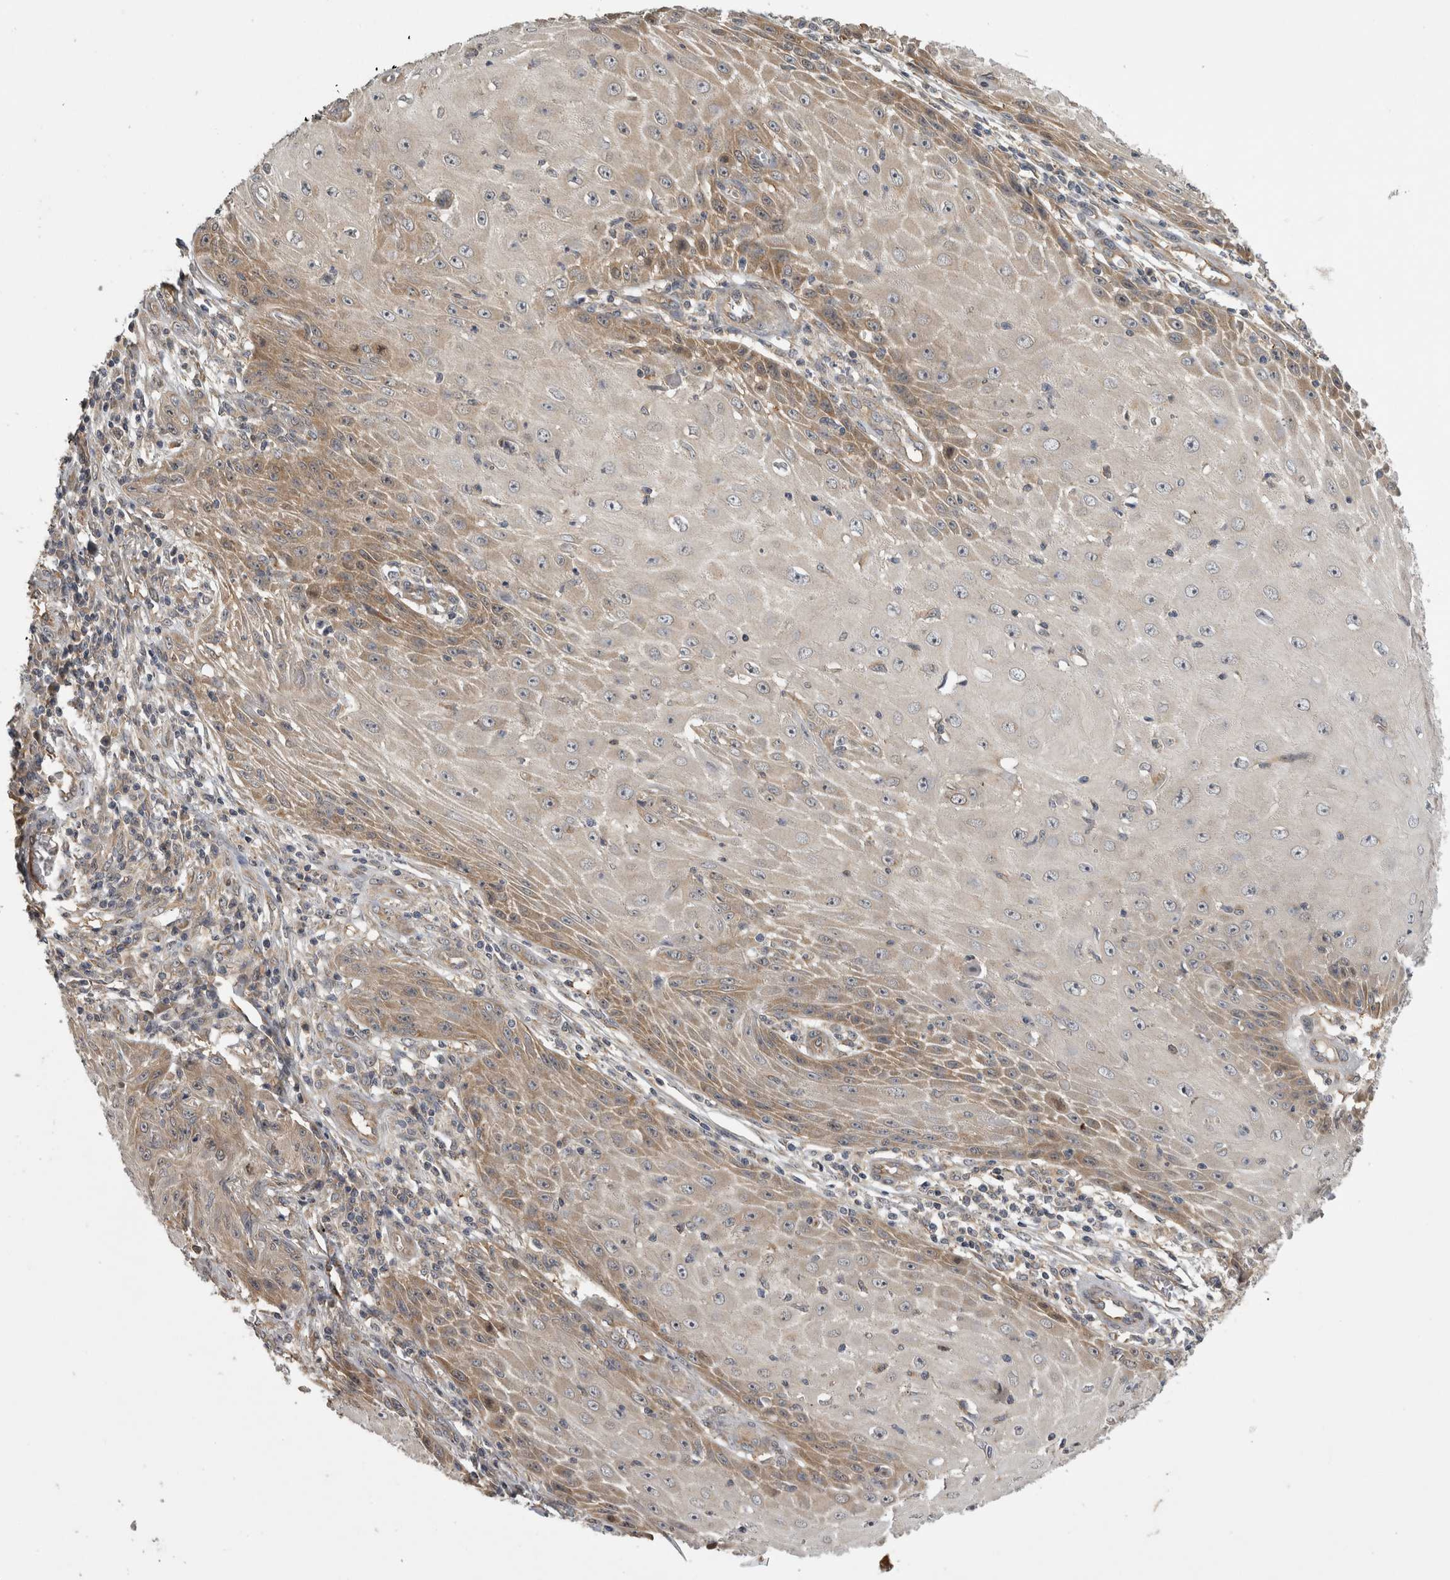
{"staining": {"intensity": "moderate", "quantity": "25%-75%", "location": "cytoplasmic/membranous"}, "tissue": "skin cancer", "cell_type": "Tumor cells", "image_type": "cancer", "snomed": [{"axis": "morphology", "description": "Squamous cell carcinoma, NOS"}, {"axis": "topography", "description": "Skin"}], "caption": "Skin squamous cell carcinoma stained with IHC shows moderate cytoplasmic/membranous positivity in about 25%-75% of tumor cells.", "gene": "TRMT61B", "patient": {"sex": "female", "age": 73}}